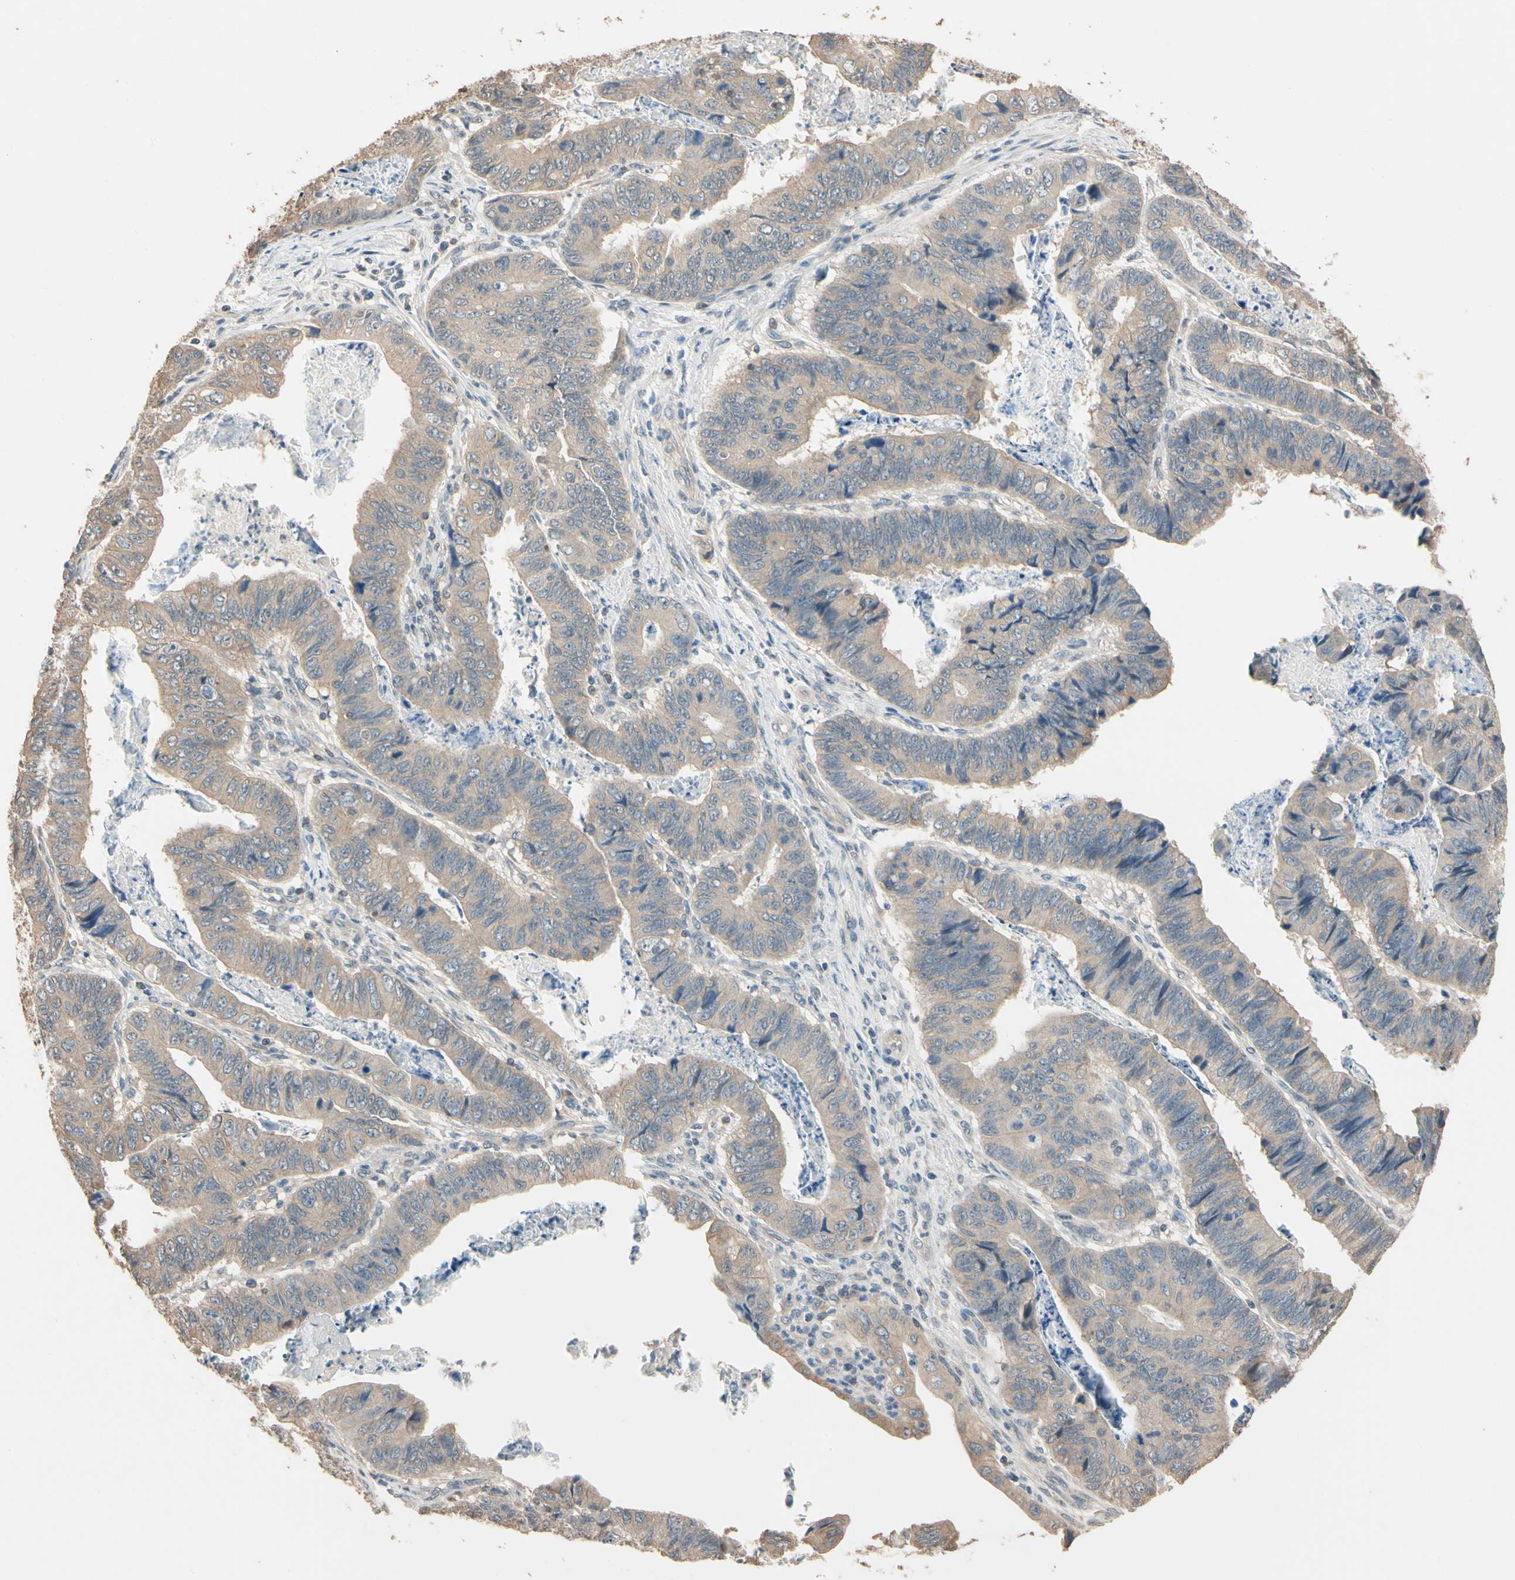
{"staining": {"intensity": "moderate", "quantity": ">75%", "location": "cytoplasmic/membranous"}, "tissue": "stomach cancer", "cell_type": "Tumor cells", "image_type": "cancer", "snomed": [{"axis": "morphology", "description": "Adenocarcinoma, NOS"}, {"axis": "topography", "description": "Stomach, lower"}], "caption": "Tumor cells exhibit medium levels of moderate cytoplasmic/membranous expression in approximately >75% of cells in human stomach adenocarcinoma. (Brightfield microscopy of DAB IHC at high magnification).", "gene": "MAP3K7", "patient": {"sex": "male", "age": 77}}